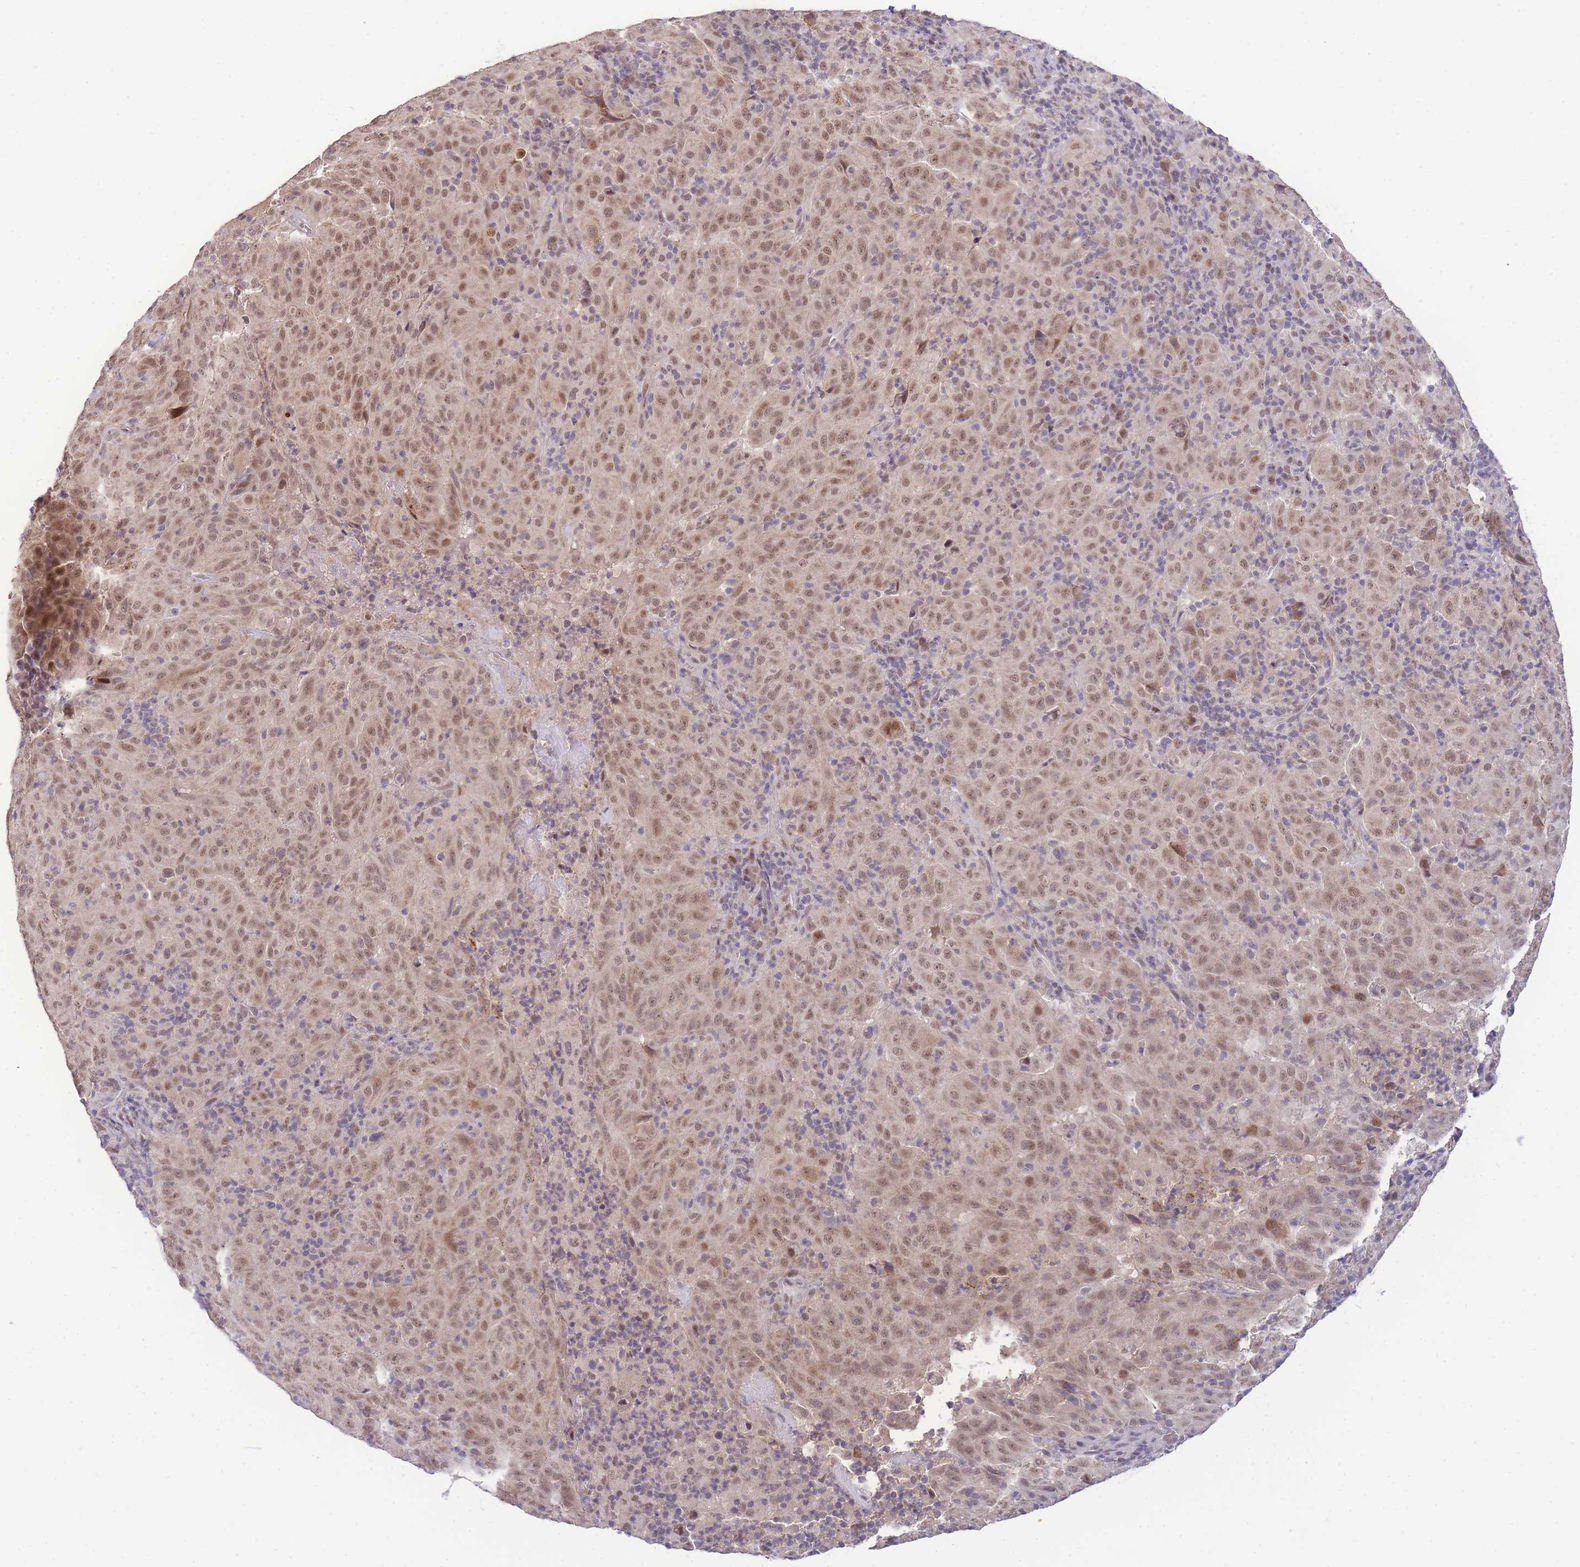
{"staining": {"intensity": "moderate", "quantity": ">75%", "location": "cytoplasmic/membranous,nuclear"}, "tissue": "pancreatic cancer", "cell_type": "Tumor cells", "image_type": "cancer", "snomed": [{"axis": "morphology", "description": "Adenocarcinoma, NOS"}, {"axis": "topography", "description": "Pancreas"}], "caption": "This histopathology image displays immunohistochemistry staining of human pancreatic cancer (adenocarcinoma), with medium moderate cytoplasmic/membranous and nuclear staining in about >75% of tumor cells.", "gene": "PUS10", "patient": {"sex": "male", "age": 63}}